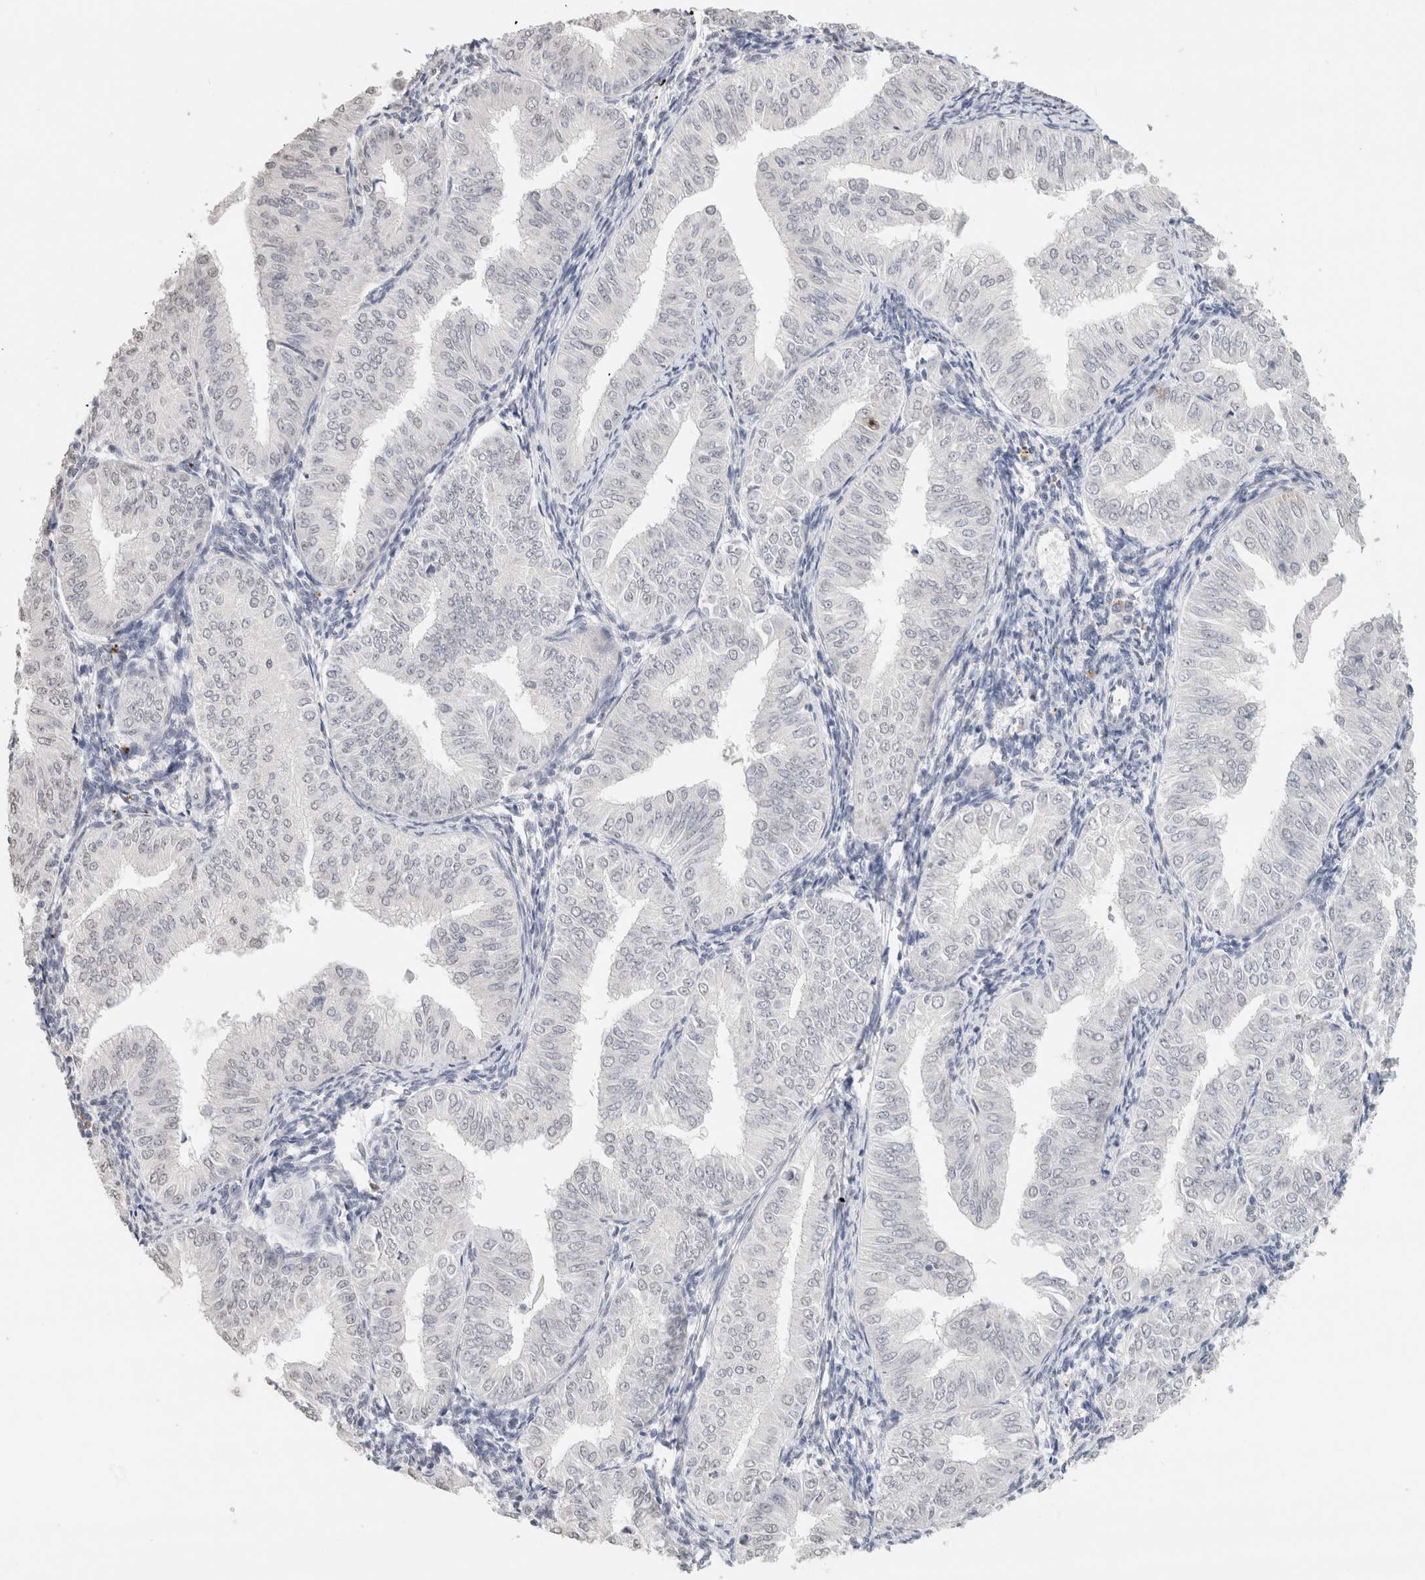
{"staining": {"intensity": "negative", "quantity": "none", "location": "none"}, "tissue": "endometrial cancer", "cell_type": "Tumor cells", "image_type": "cancer", "snomed": [{"axis": "morphology", "description": "Normal tissue, NOS"}, {"axis": "morphology", "description": "Adenocarcinoma, NOS"}, {"axis": "topography", "description": "Endometrium"}], "caption": "An immunohistochemistry (IHC) image of endometrial cancer is shown. There is no staining in tumor cells of endometrial cancer. (DAB IHC with hematoxylin counter stain).", "gene": "CD80", "patient": {"sex": "female", "age": 53}}